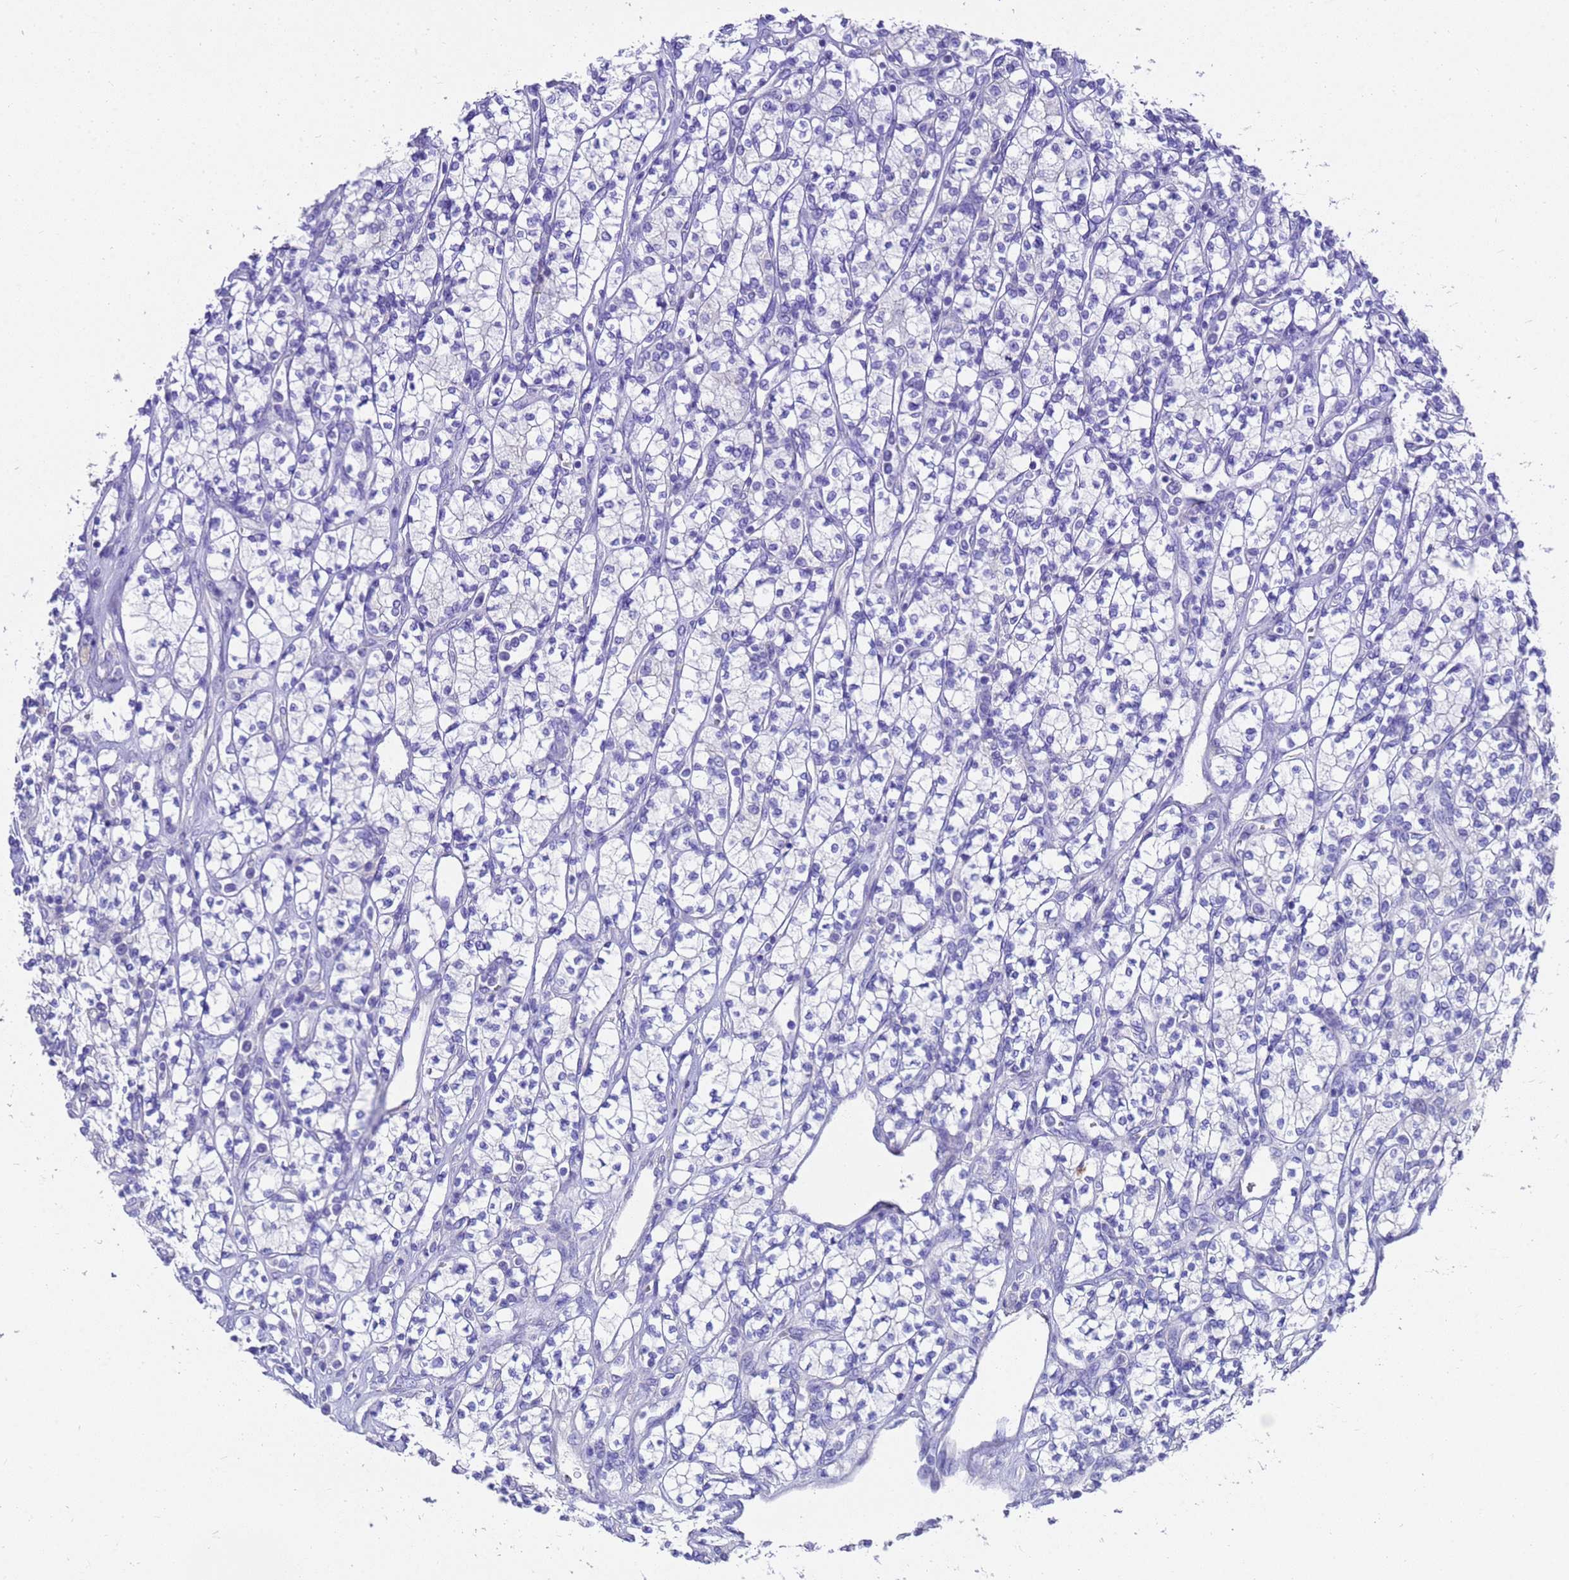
{"staining": {"intensity": "negative", "quantity": "none", "location": "none"}, "tissue": "renal cancer", "cell_type": "Tumor cells", "image_type": "cancer", "snomed": [{"axis": "morphology", "description": "Adenocarcinoma, NOS"}, {"axis": "topography", "description": "Kidney"}], "caption": "A high-resolution histopathology image shows immunohistochemistry (IHC) staining of adenocarcinoma (renal), which shows no significant expression in tumor cells.", "gene": "MS4A13", "patient": {"sex": "male", "age": 77}}